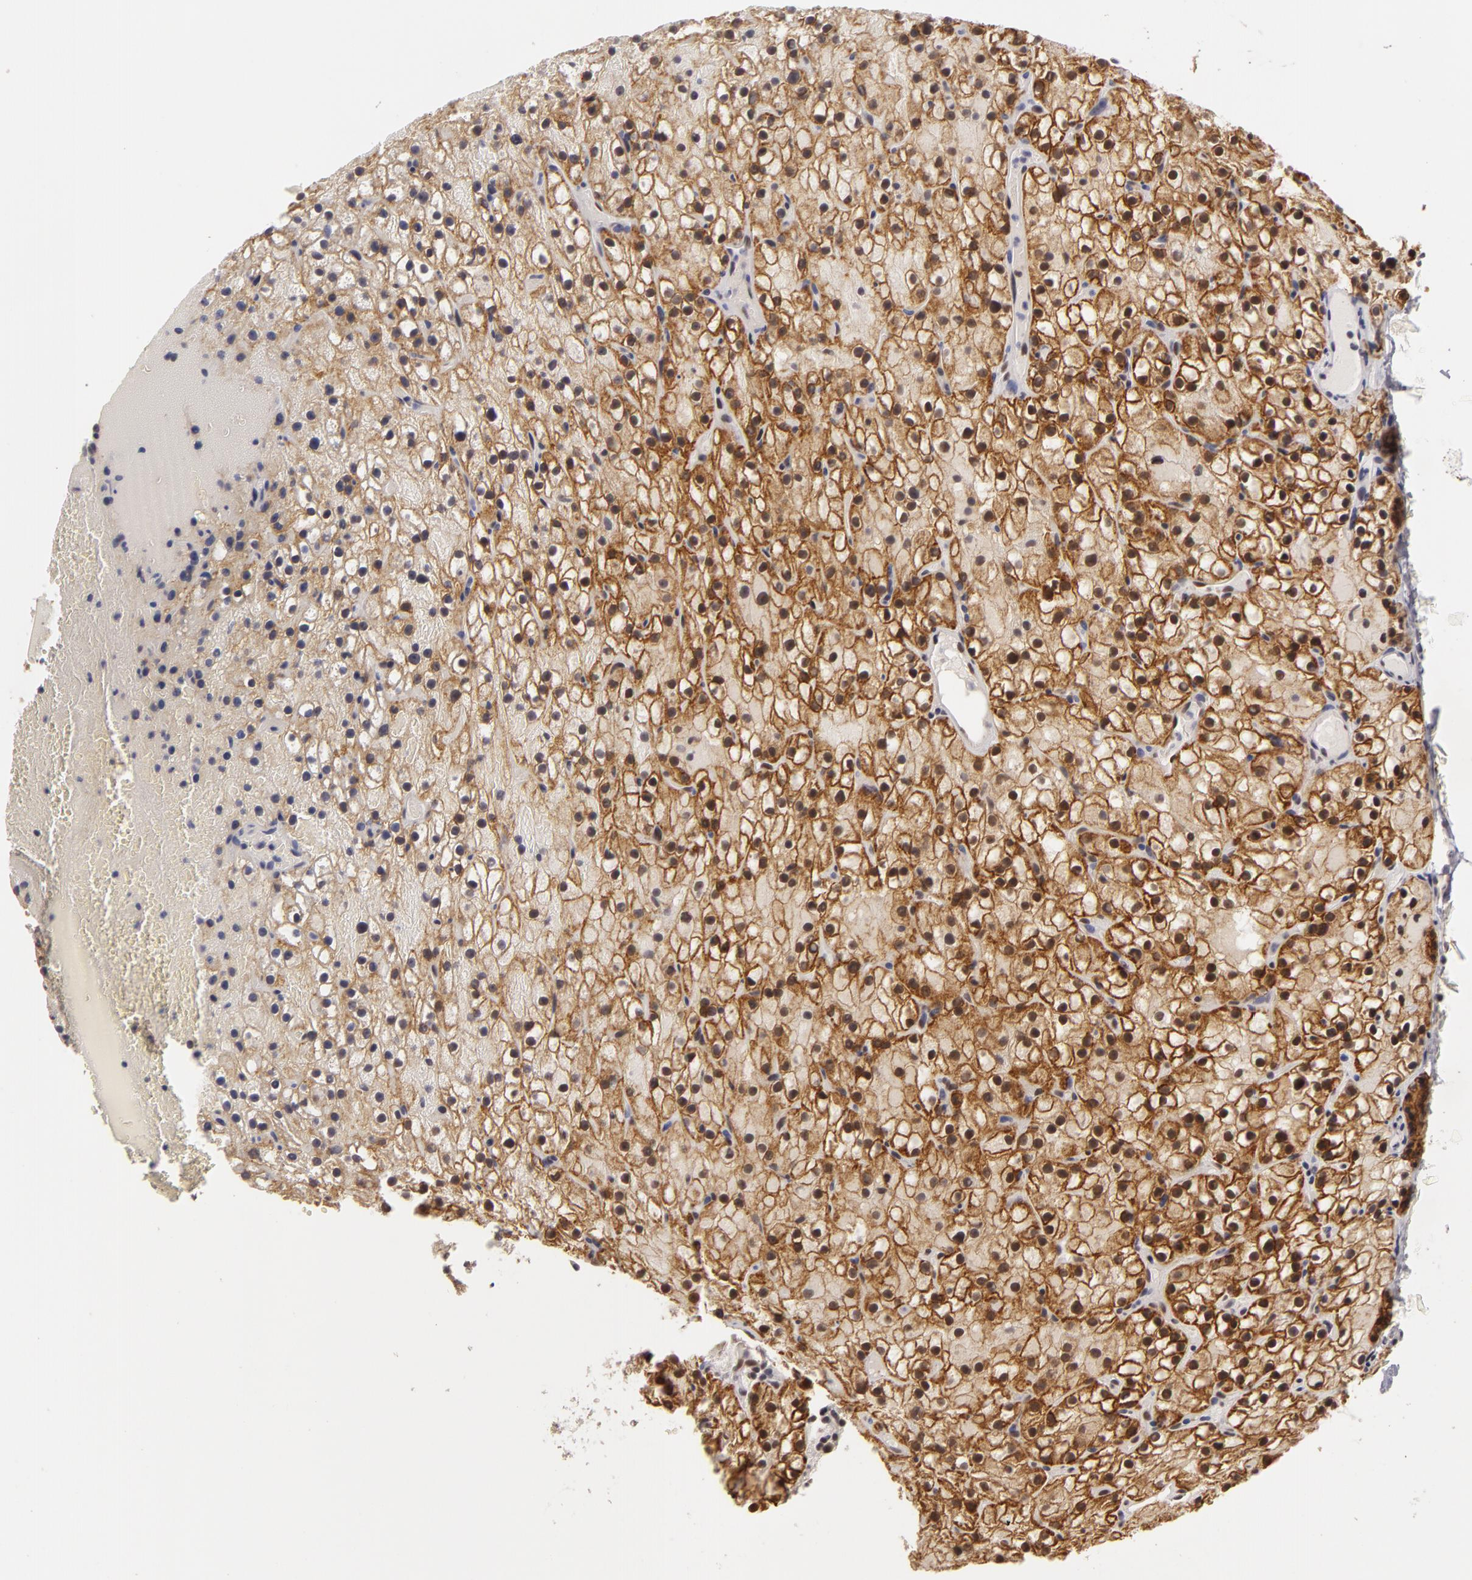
{"staining": {"intensity": "moderate", "quantity": ">75%", "location": "cytoplasmic/membranous,nuclear"}, "tissue": "parathyroid gland", "cell_type": "Glandular cells", "image_type": "normal", "snomed": [{"axis": "morphology", "description": "Normal tissue, NOS"}, {"axis": "topography", "description": "Parathyroid gland"}], "caption": "A brown stain shows moderate cytoplasmic/membranous,nuclear expression of a protein in glandular cells of benign parathyroid gland. (IHC, brightfield microscopy, high magnification).", "gene": "ZNF133", "patient": {"sex": "female", "age": 71}}